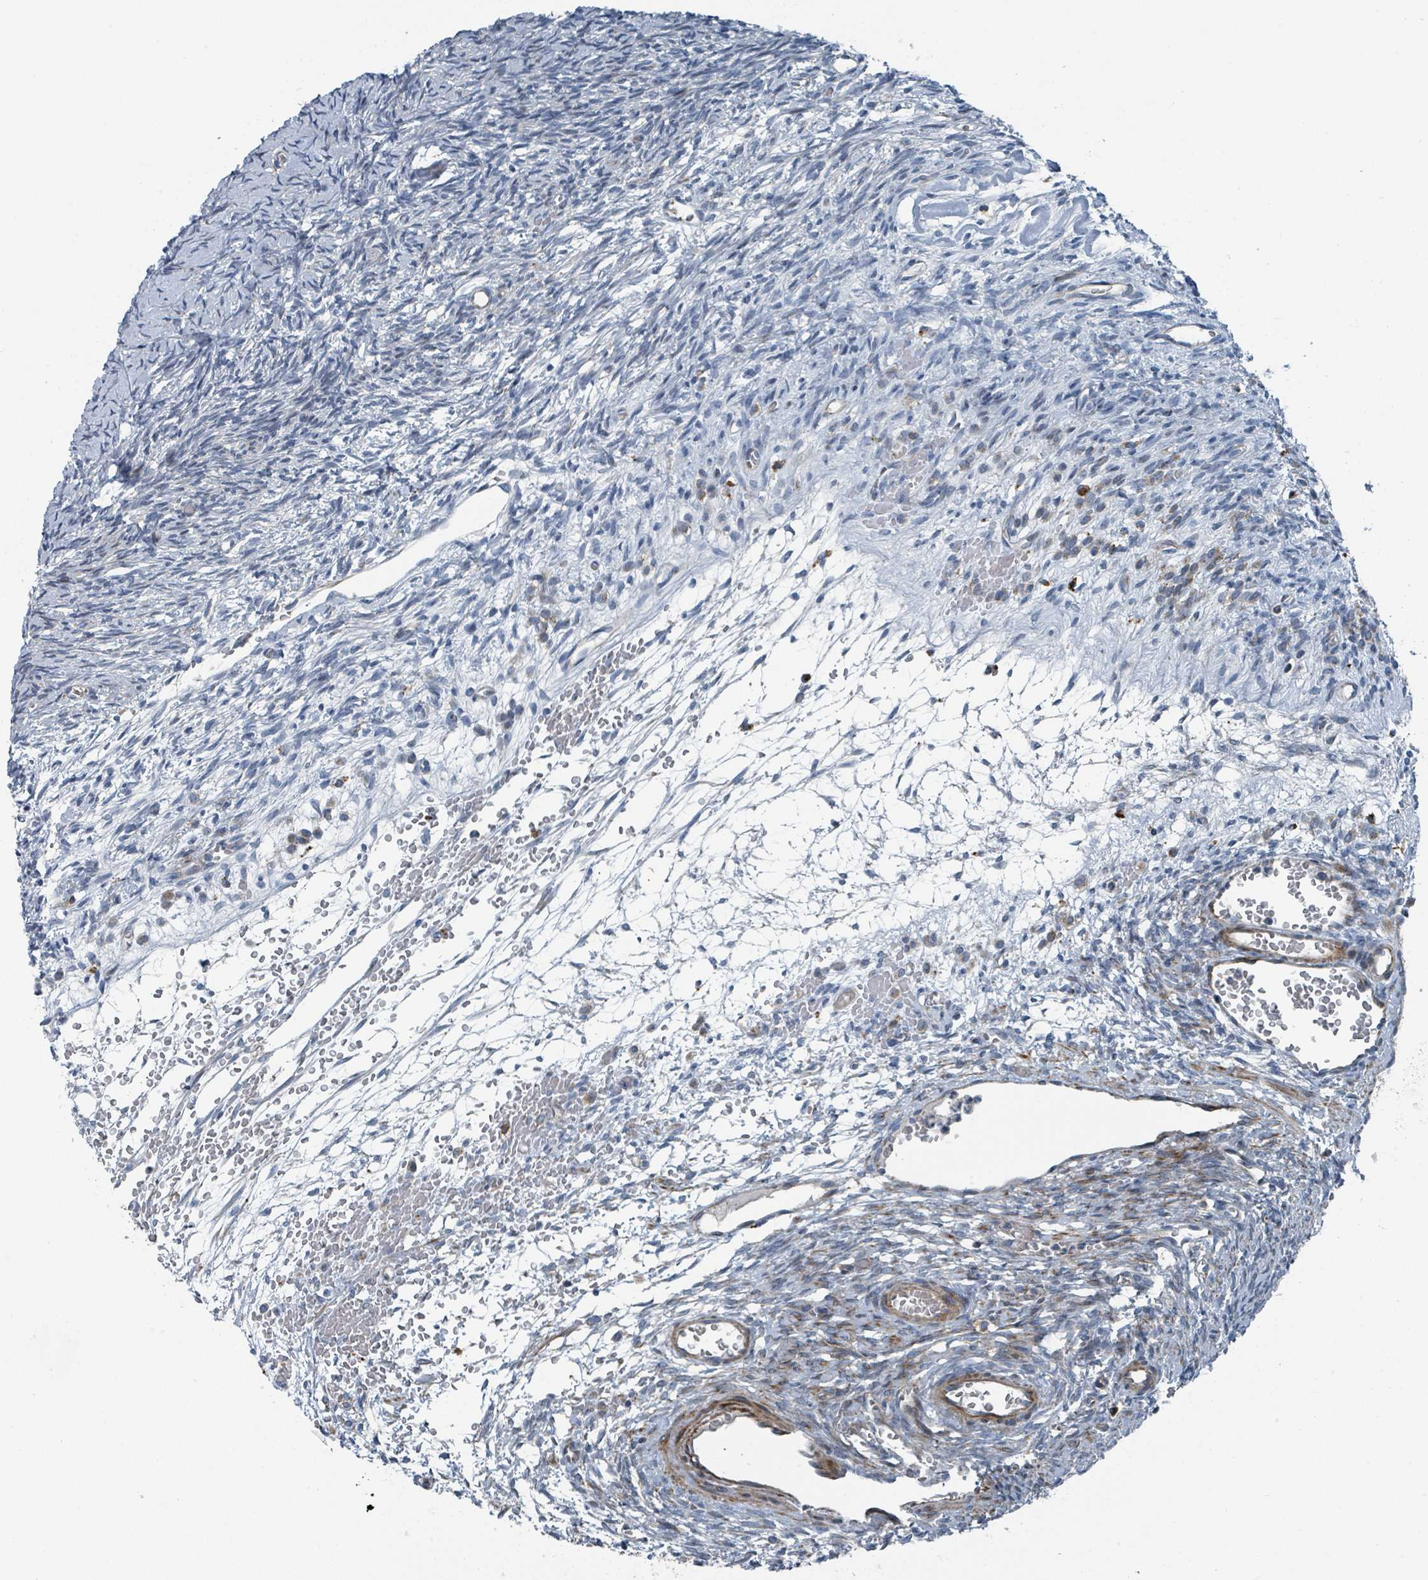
{"staining": {"intensity": "weak", "quantity": "<25%", "location": "cytoplasmic/membranous"}, "tissue": "ovary", "cell_type": "Ovarian stroma cells", "image_type": "normal", "snomed": [{"axis": "morphology", "description": "Normal tissue, NOS"}, {"axis": "topography", "description": "Ovary"}], "caption": "Ovary was stained to show a protein in brown. There is no significant positivity in ovarian stroma cells. (Brightfield microscopy of DAB immunohistochemistry at high magnification).", "gene": "DIPK2A", "patient": {"sex": "female", "age": 39}}